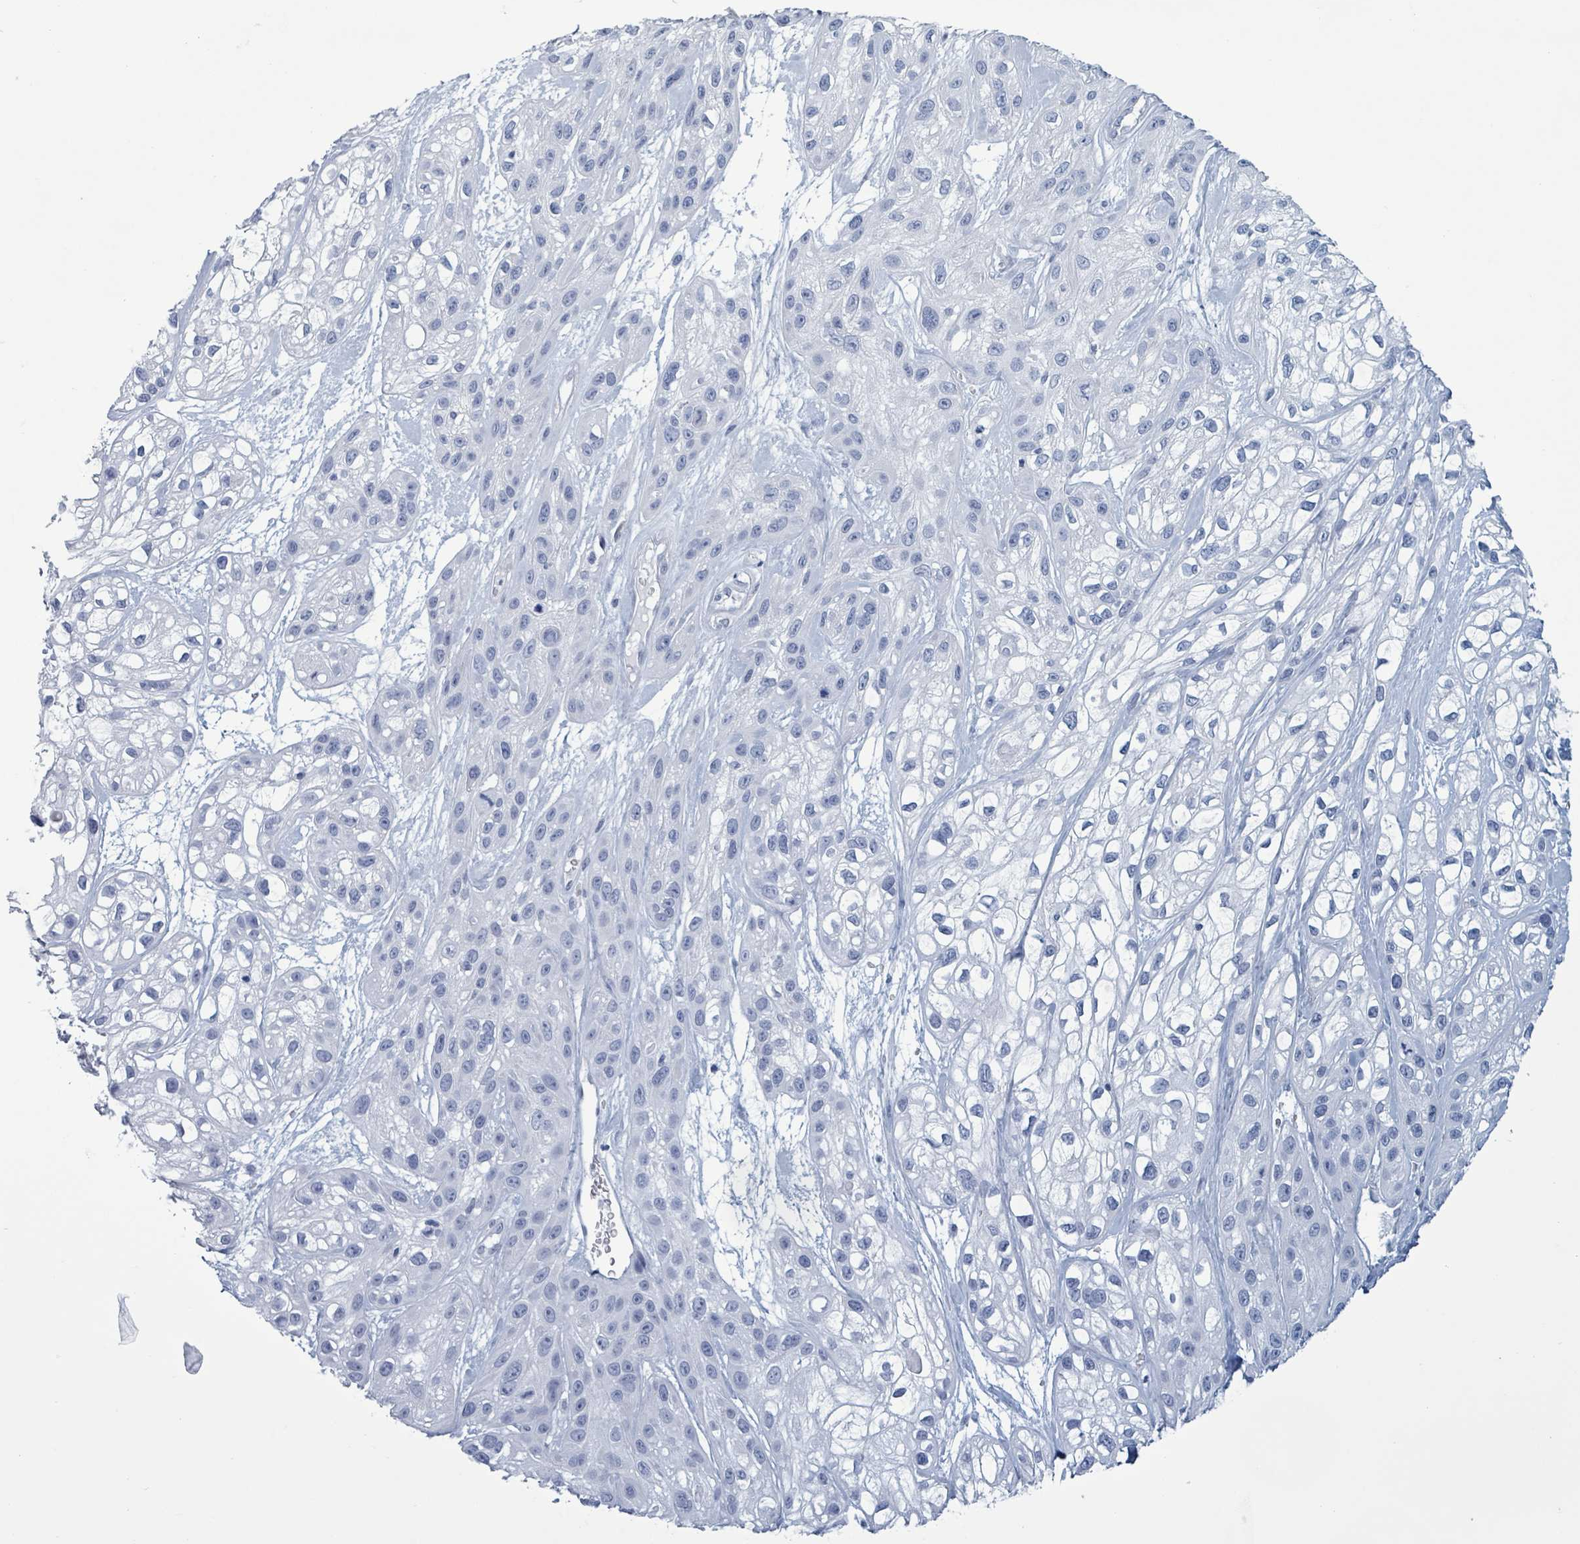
{"staining": {"intensity": "negative", "quantity": "none", "location": "none"}, "tissue": "skin cancer", "cell_type": "Tumor cells", "image_type": "cancer", "snomed": [{"axis": "morphology", "description": "Squamous cell carcinoma, NOS"}, {"axis": "topography", "description": "Skin"}], "caption": "An IHC photomicrograph of skin squamous cell carcinoma is shown. There is no staining in tumor cells of skin squamous cell carcinoma.", "gene": "ZNF771", "patient": {"sex": "male", "age": 82}}